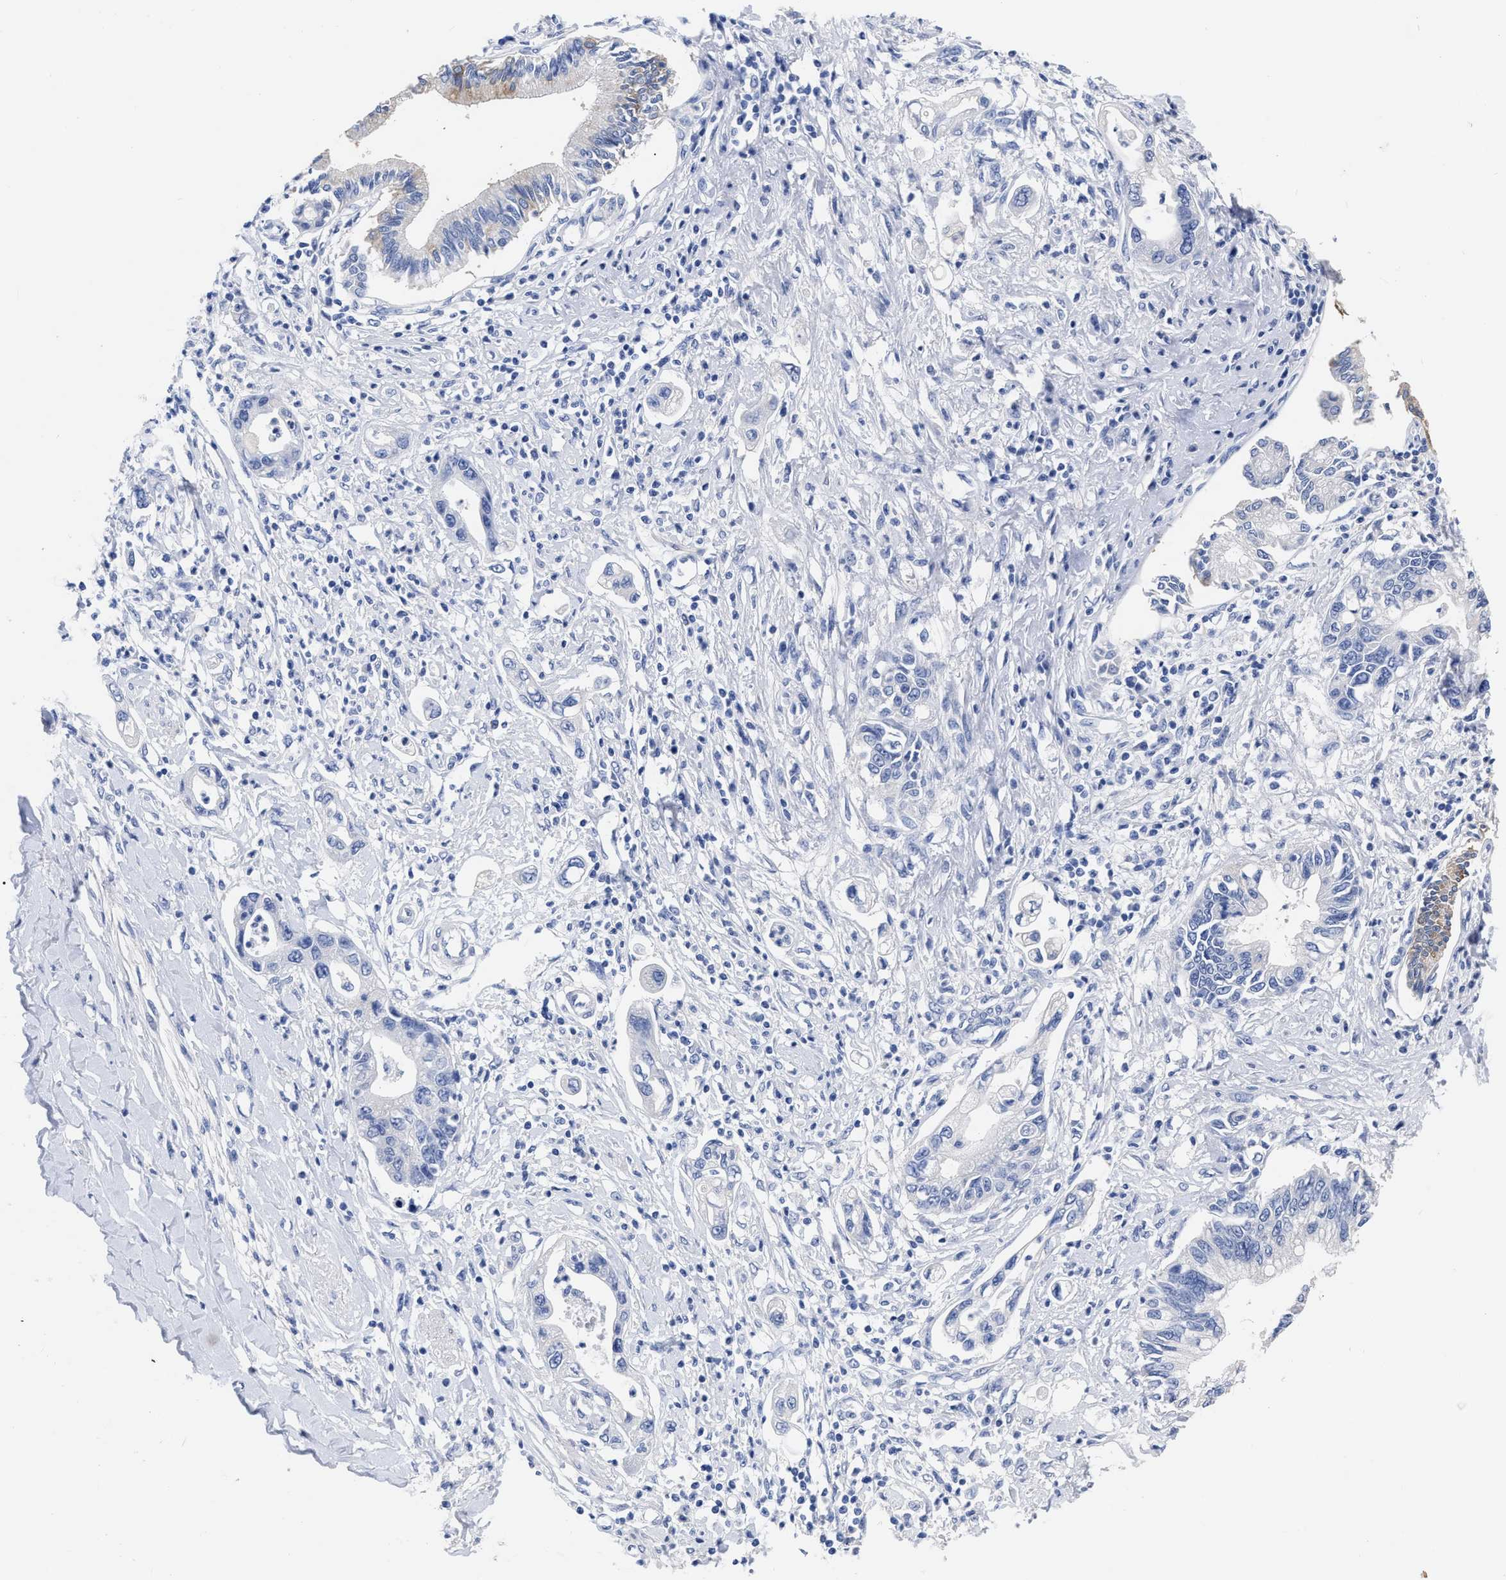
{"staining": {"intensity": "negative", "quantity": "none", "location": "none"}, "tissue": "pancreatic cancer", "cell_type": "Tumor cells", "image_type": "cancer", "snomed": [{"axis": "morphology", "description": "Adenocarcinoma, NOS"}, {"axis": "topography", "description": "Pancreas"}], "caption": "This is an IHC photomicrograph of human pancreatic cancer. There is no staining in tumor cells.", "gene": "ANXA13", "patient": {"sex": "male", "age": 56}}